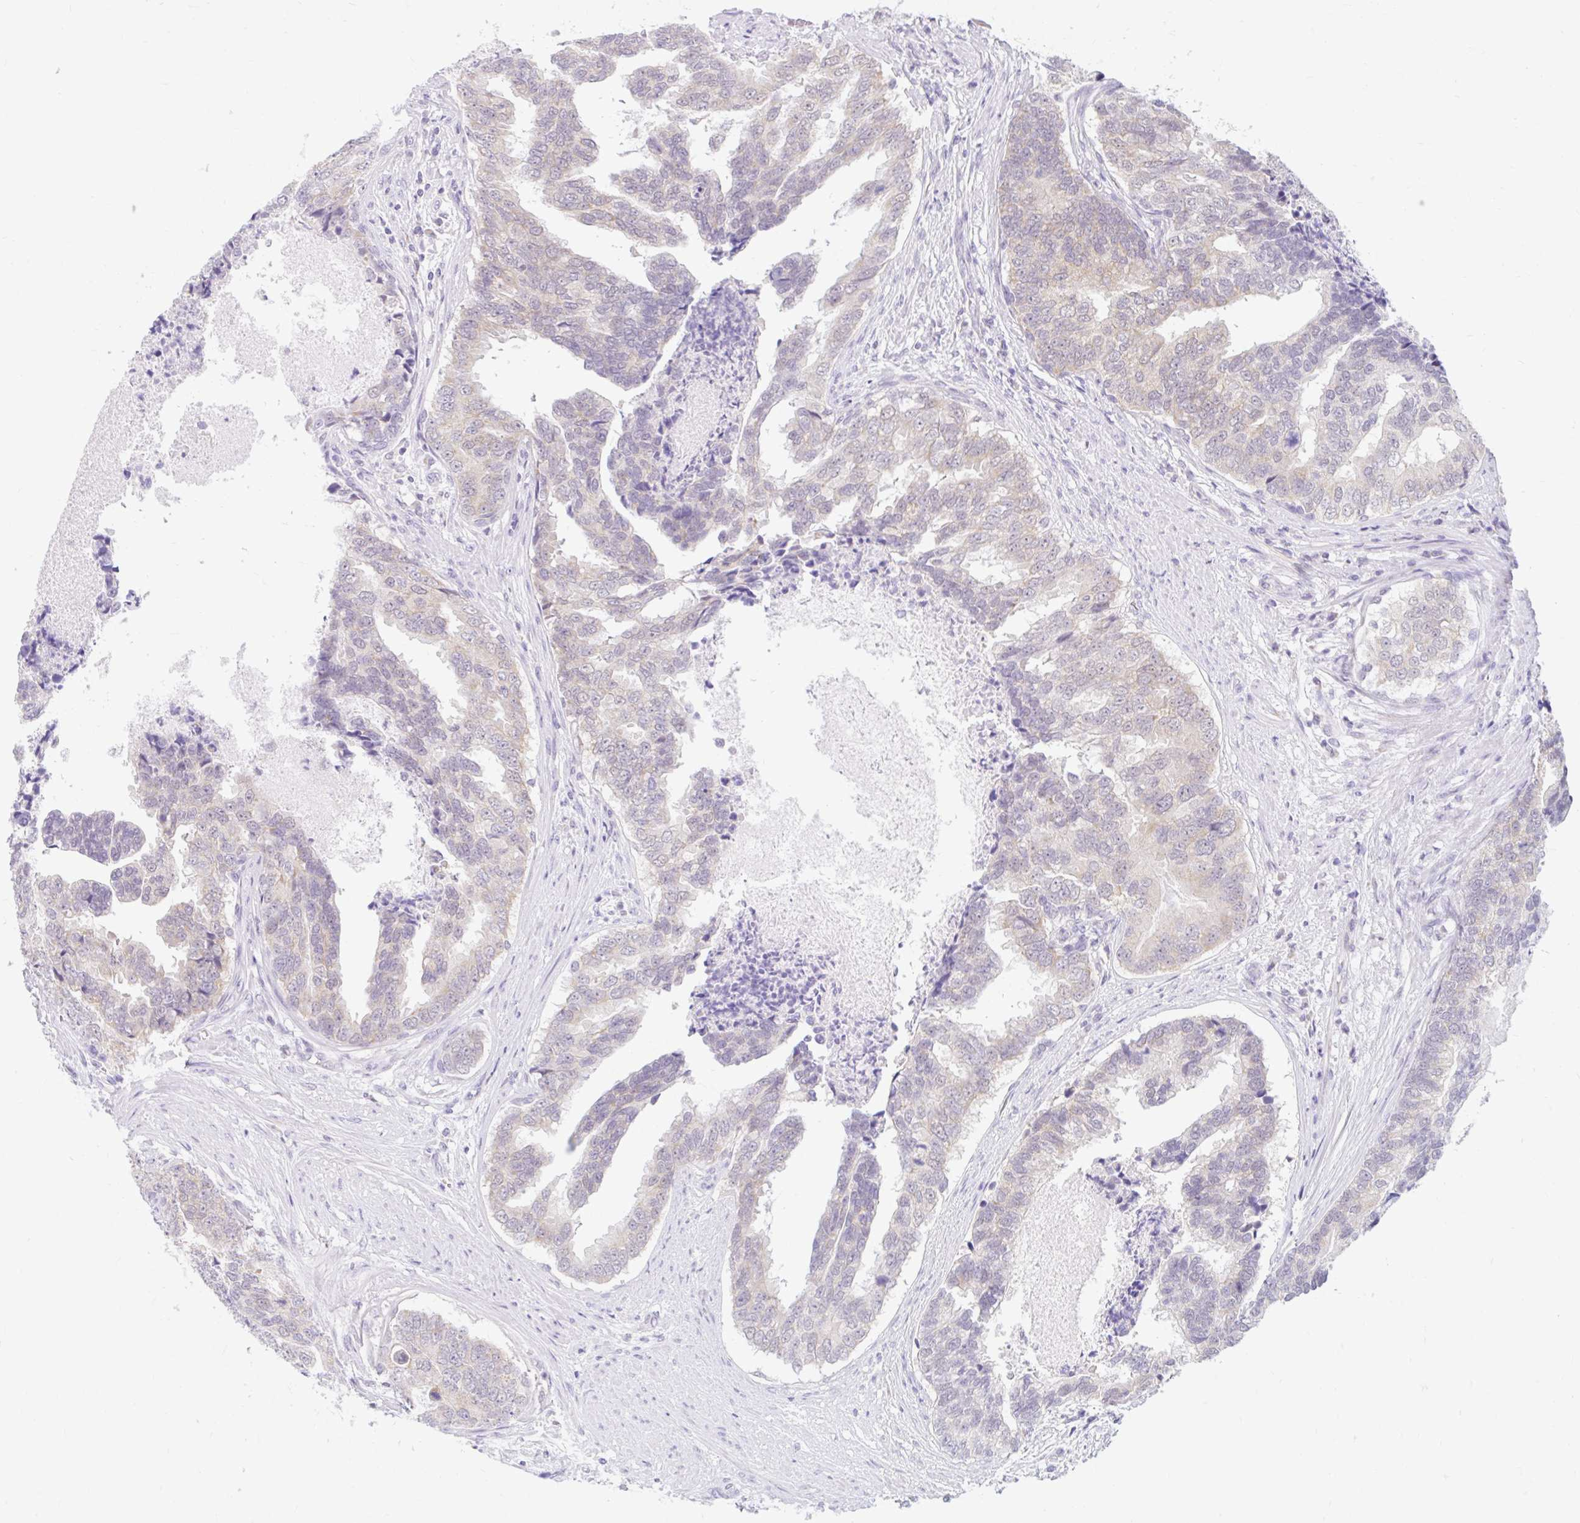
{"staining": {"intensity": "weak", "quantity": "<25%", "location": "cytoplasmic/membranous"}, "tissue": "prostate cancer", "cell_type": "Tumor cells", "image_type": "cancer", "snomed": [{"axis": "morphology", "description": "Adenocarcinoma, High grade"}, {"axis": "topography", "description": "Prostate"}], "caption": "Histopathology image shows no significant protein positivity in tumor cells of prostate adenocarcinoma (high-grade).", "gene": "ITPK1", "patient": {"sex": "male", "age": 68}}